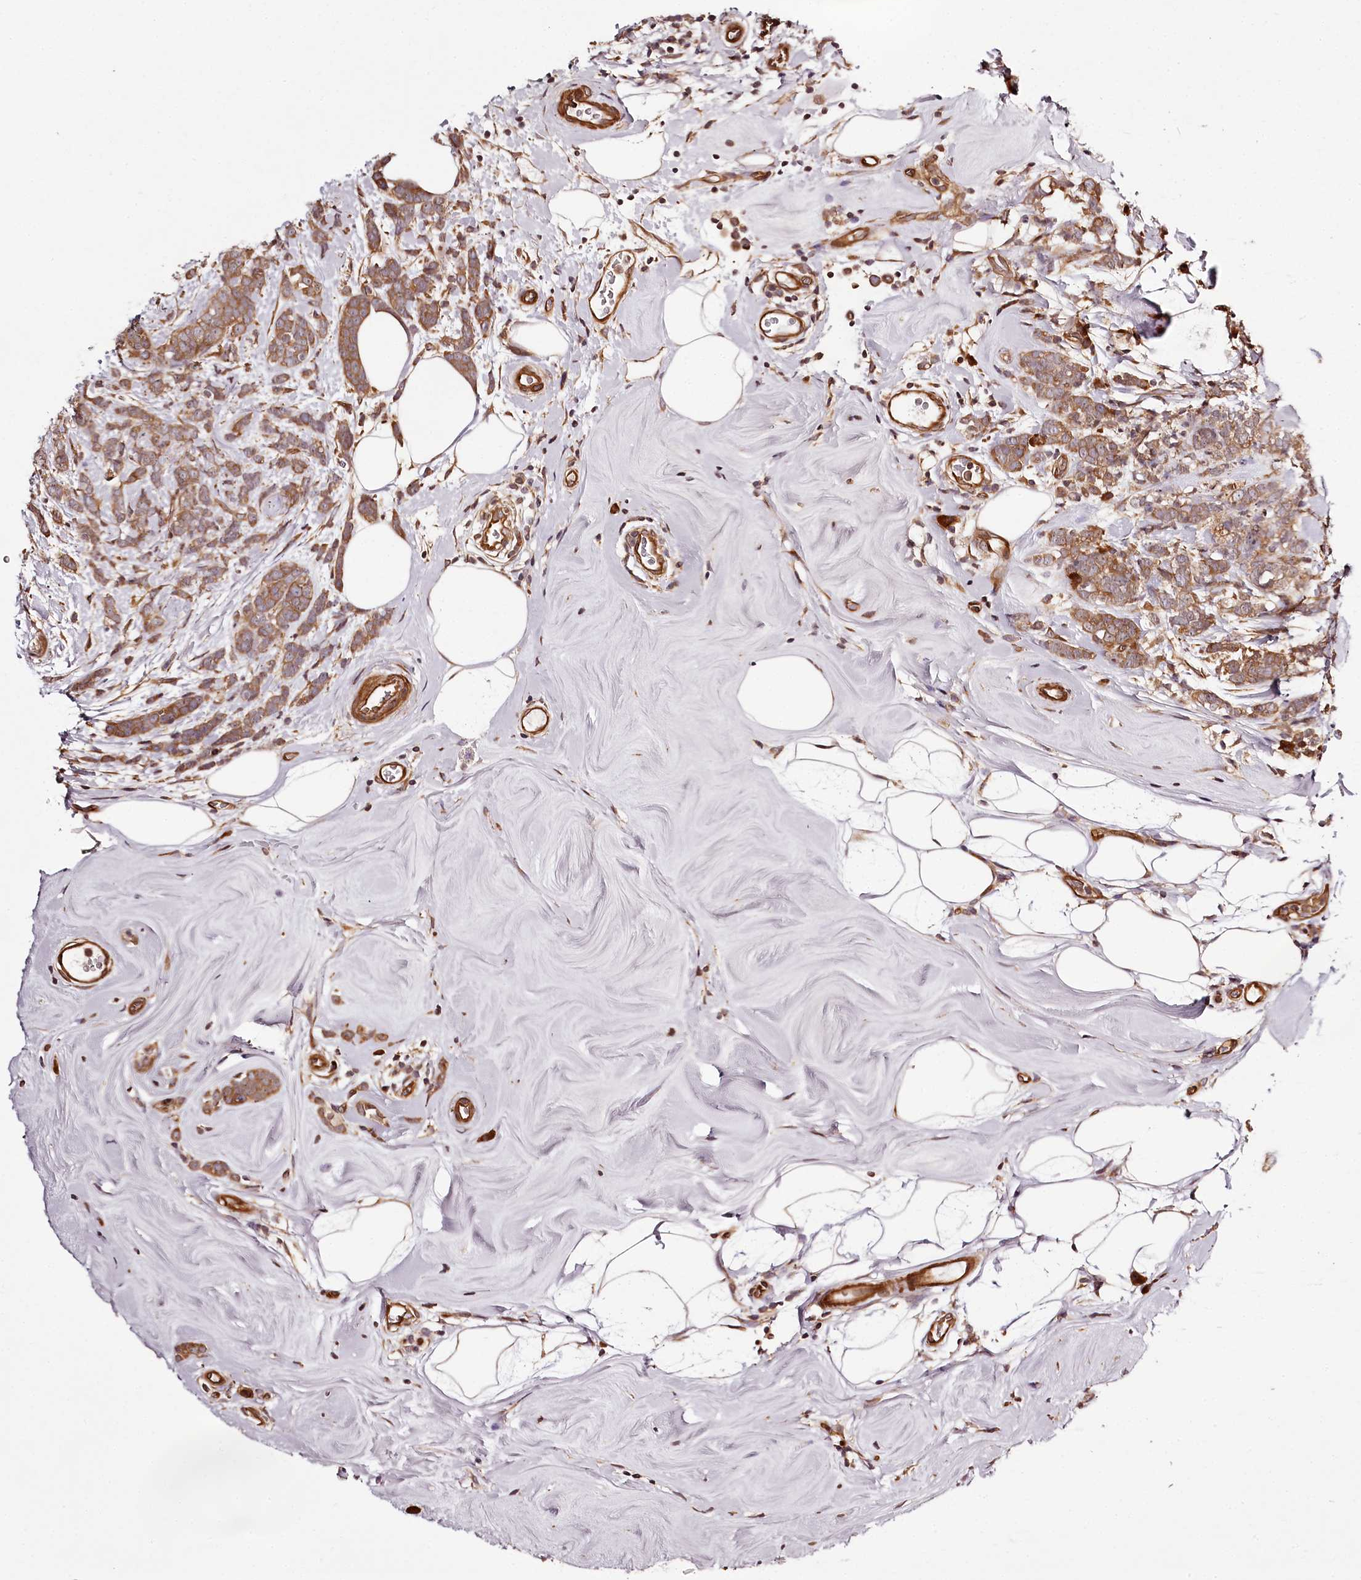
{"staining": {"intensity": "moderate", "quantity": ">75%", "location": "cytoplasmic/membranous"}, "tissue": "breast cancer", "cell_type": "Tumor cells", "image_type": "cancer", "snomed": [{"axis": "morphology", "description": "Lobular carcinoma"}, {"axis": "topography", "description": "Breast"}], "caption": "Breast lobular carcinoma stained for a protein demonstrates moderate cytoplasmic/membranous positivity in tumor cells. (DAB IHC, brown staining for protein, blue staining for nuclei).", "gene": "TARS1", "patient": {"sex": "female", "age": 58}}